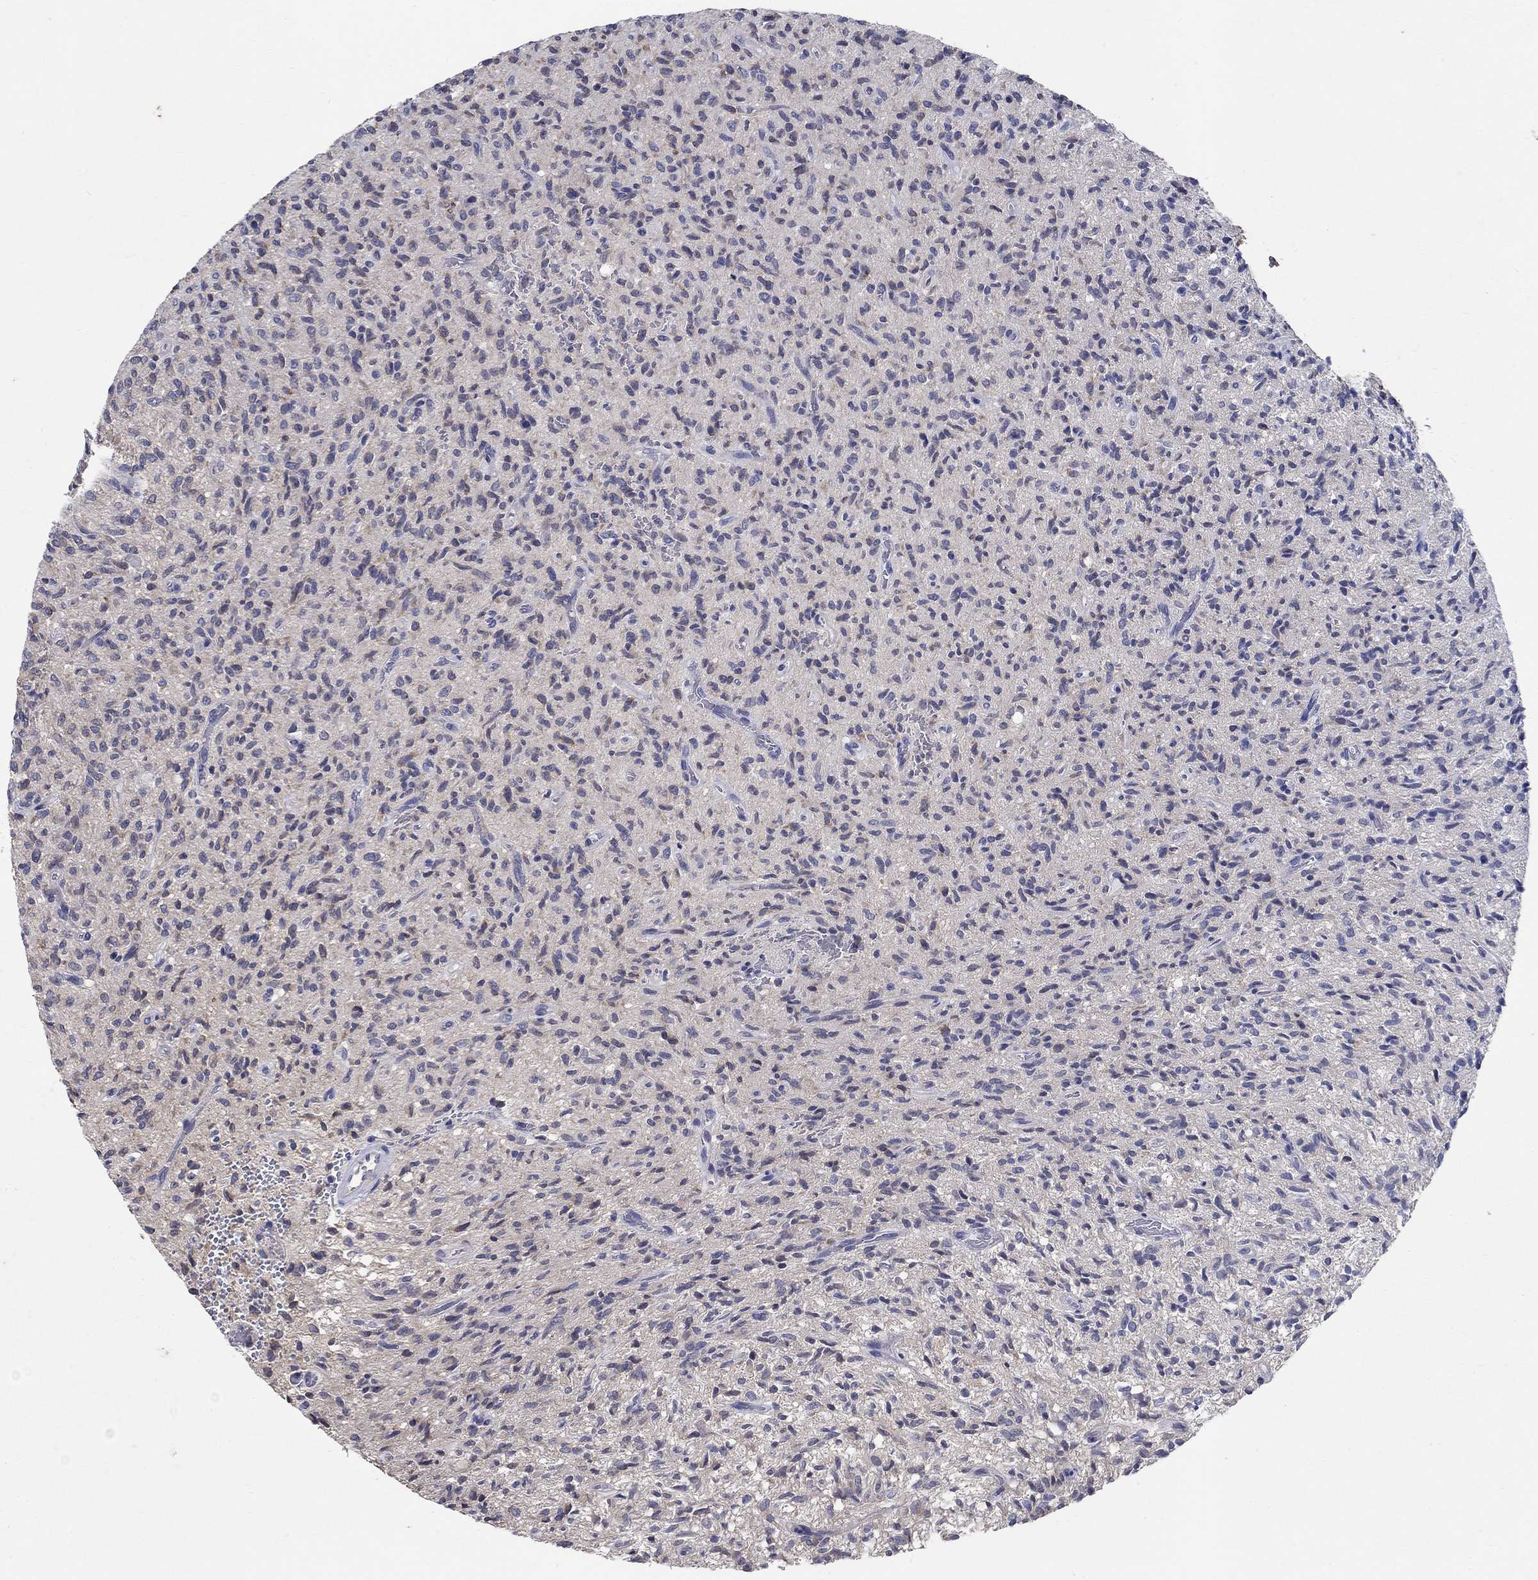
{"staining": {"intensity": "negative", "quantity": "none", "location": "none"}, "tissue": "glioma", "cell_type": "Tumor cells", "image_type": "cancer", "snomed": [{"axis": "morphology", "description": "Glioma, malignant, High grade"}, {"axis": "topography", "description": "Brain"}], "caption": "Human glioma stained for a protein using immunohistochemistry (IHC) shows no staining in tumor cells.", "gene": "PROZ", "patient": {"sex": "male", "age": 64}}